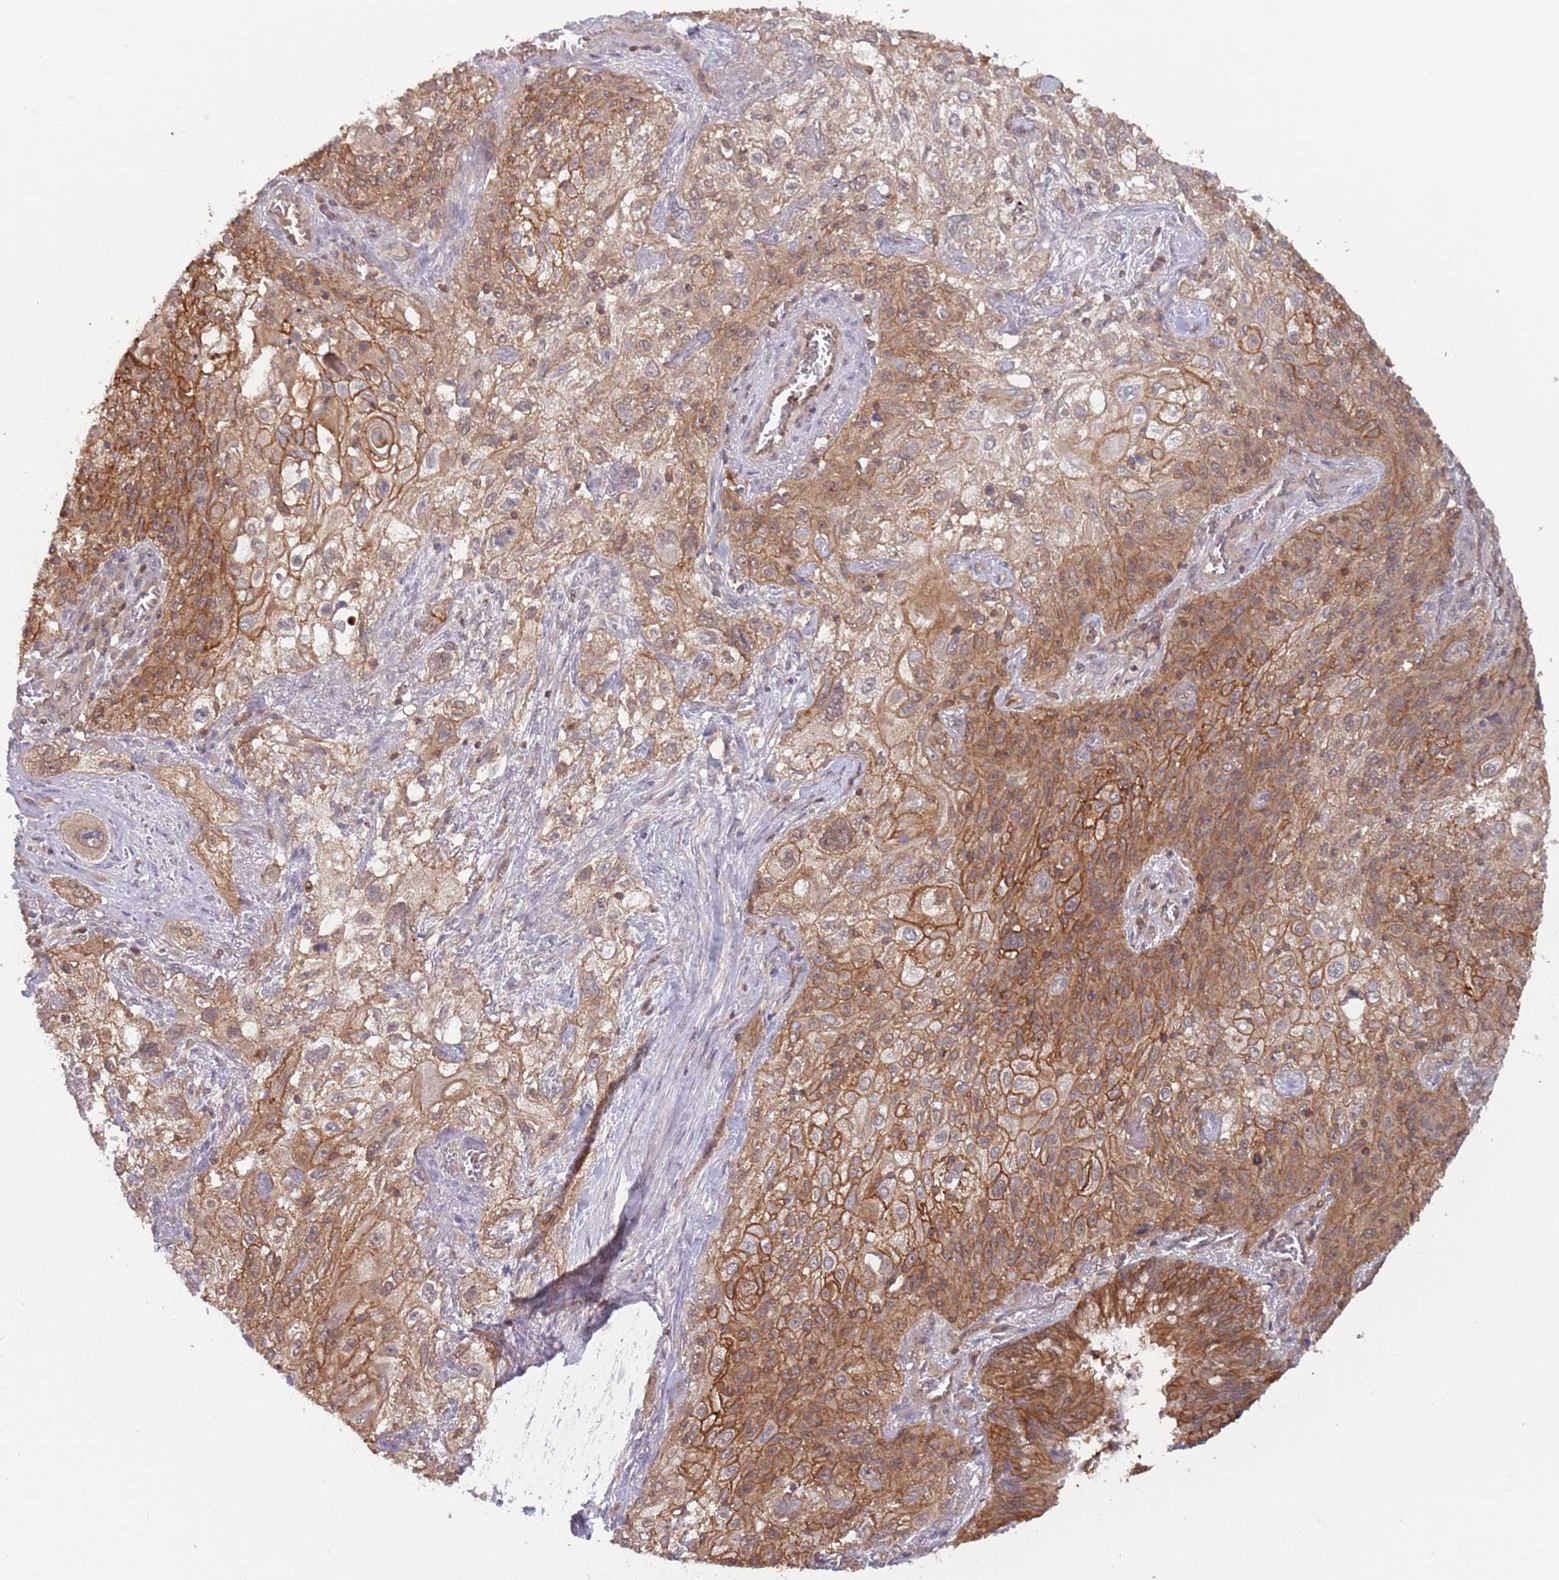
{"staining": {"intensity": "moderate", "quantity": ">75%", "location": "cytoplasmic/membranous"}, "tissue": "lung cancer", "cell_type": "Tumor cells", "image_type": "cancer", "snomed": [{"axis": "morphology", "description": "Squamous cell carcinoma, NOS"}, {"axis": "topography", "description": "Lung"}], "caption": "A histopathology image showing moderate cytoplasmic/membranous positivity in about >75% of tumor cells in lung cancer, as visualized by brown immunohistochemical staining.", "gene": "GSDMD", "patient": {"sex": "female", "age": 69}}